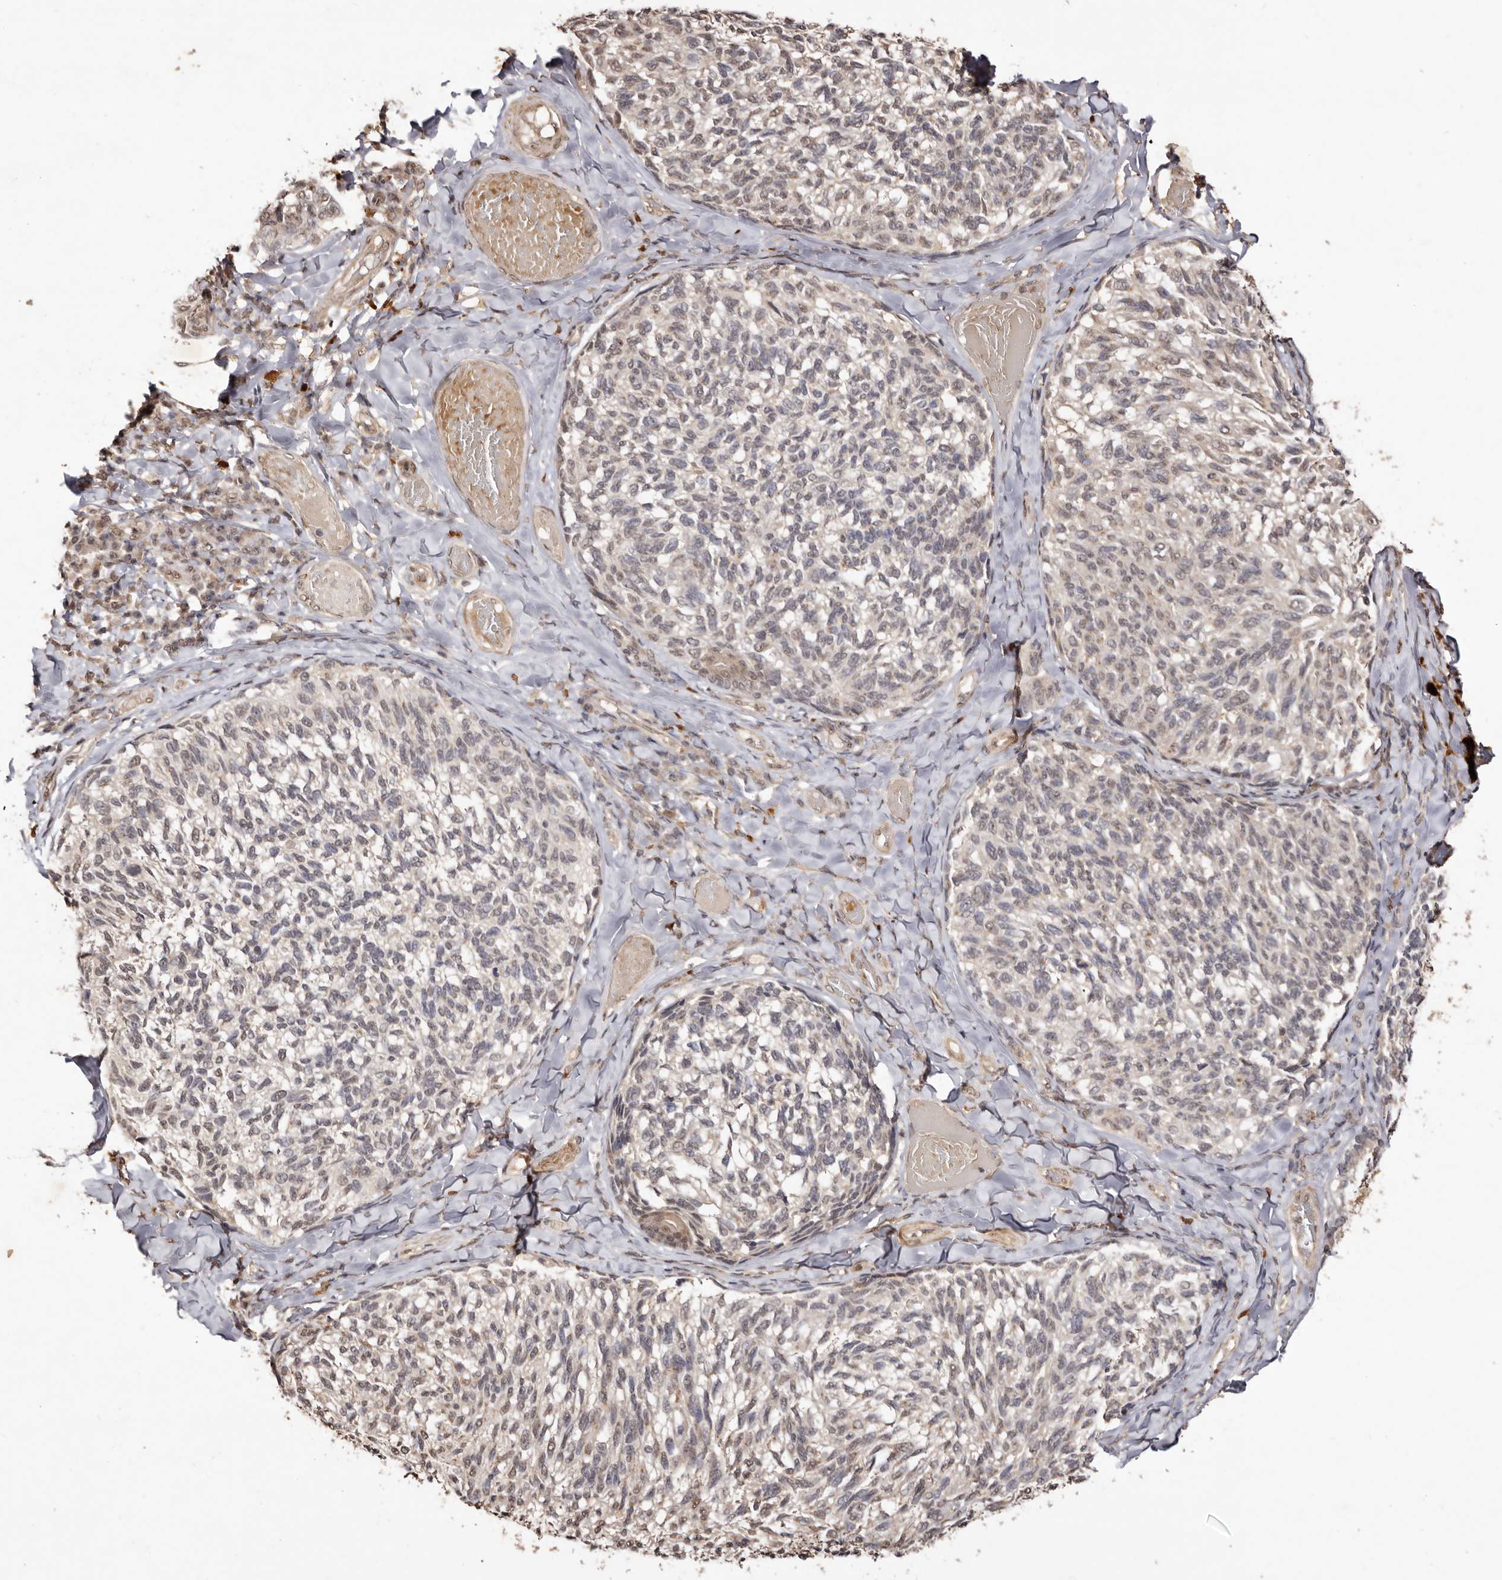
{"staining": {"intensity": "moderate", "quantity": "25%-75%", "location": "cytoplasmic/membranous,nuclear"}, "tissue": "melanoma", "cell_type": "Tumor cells", "image_type": "cancer", "snomed": [{"axis": "morphology", "description": "Malignant melanoma, NOS"}, {"axis": "topography", "description": "Skin"}], "caption": "Protein expression analysis of melanoma demonstrates moderate cytoplasmic/membranous and nuclear expression in about 25%-75% of tumor cells.", "gene": "NOTCH1", "patient": {"sex": "female", "age": 73}}